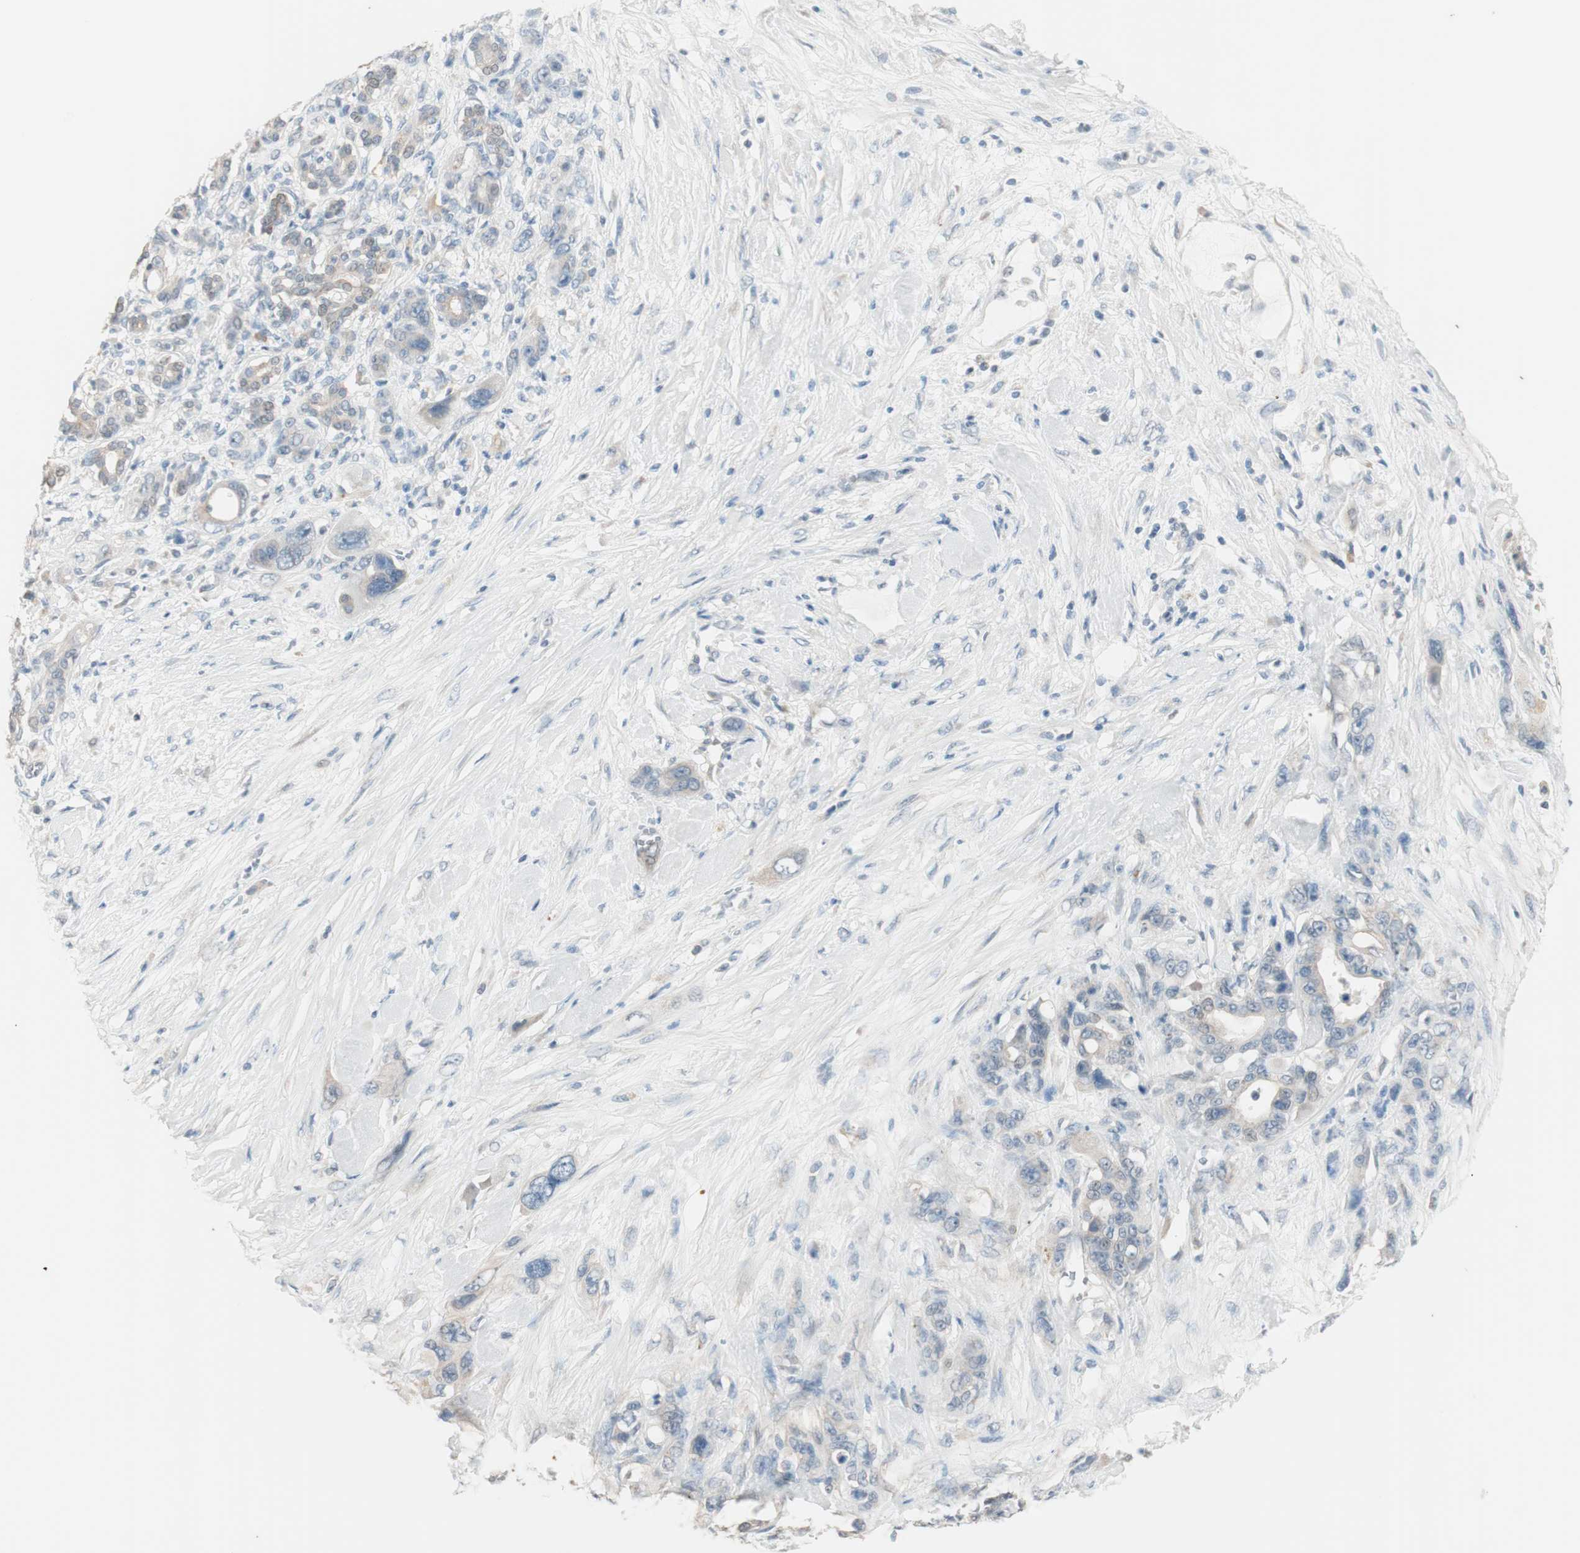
{"staining": {"intensity": "weak", "quantity": "<25%", "location": "cytoplasmic/membranous"}, "tissue": "pancreatic cancer", "cell_type": "Tumor cells", "image_type": "cancer", "snomed": [{"axis": "morphology", "description": "Adenocarcinoma, NOS"}, {"axis": "topography", "description": "Pancreas"}], "caption": "Immunohistochemical staining of human pancreatic cancer displays no significant expression in tumor cells.", "gene": "KHK", "patient": {"sex": "male", "age": 46}}